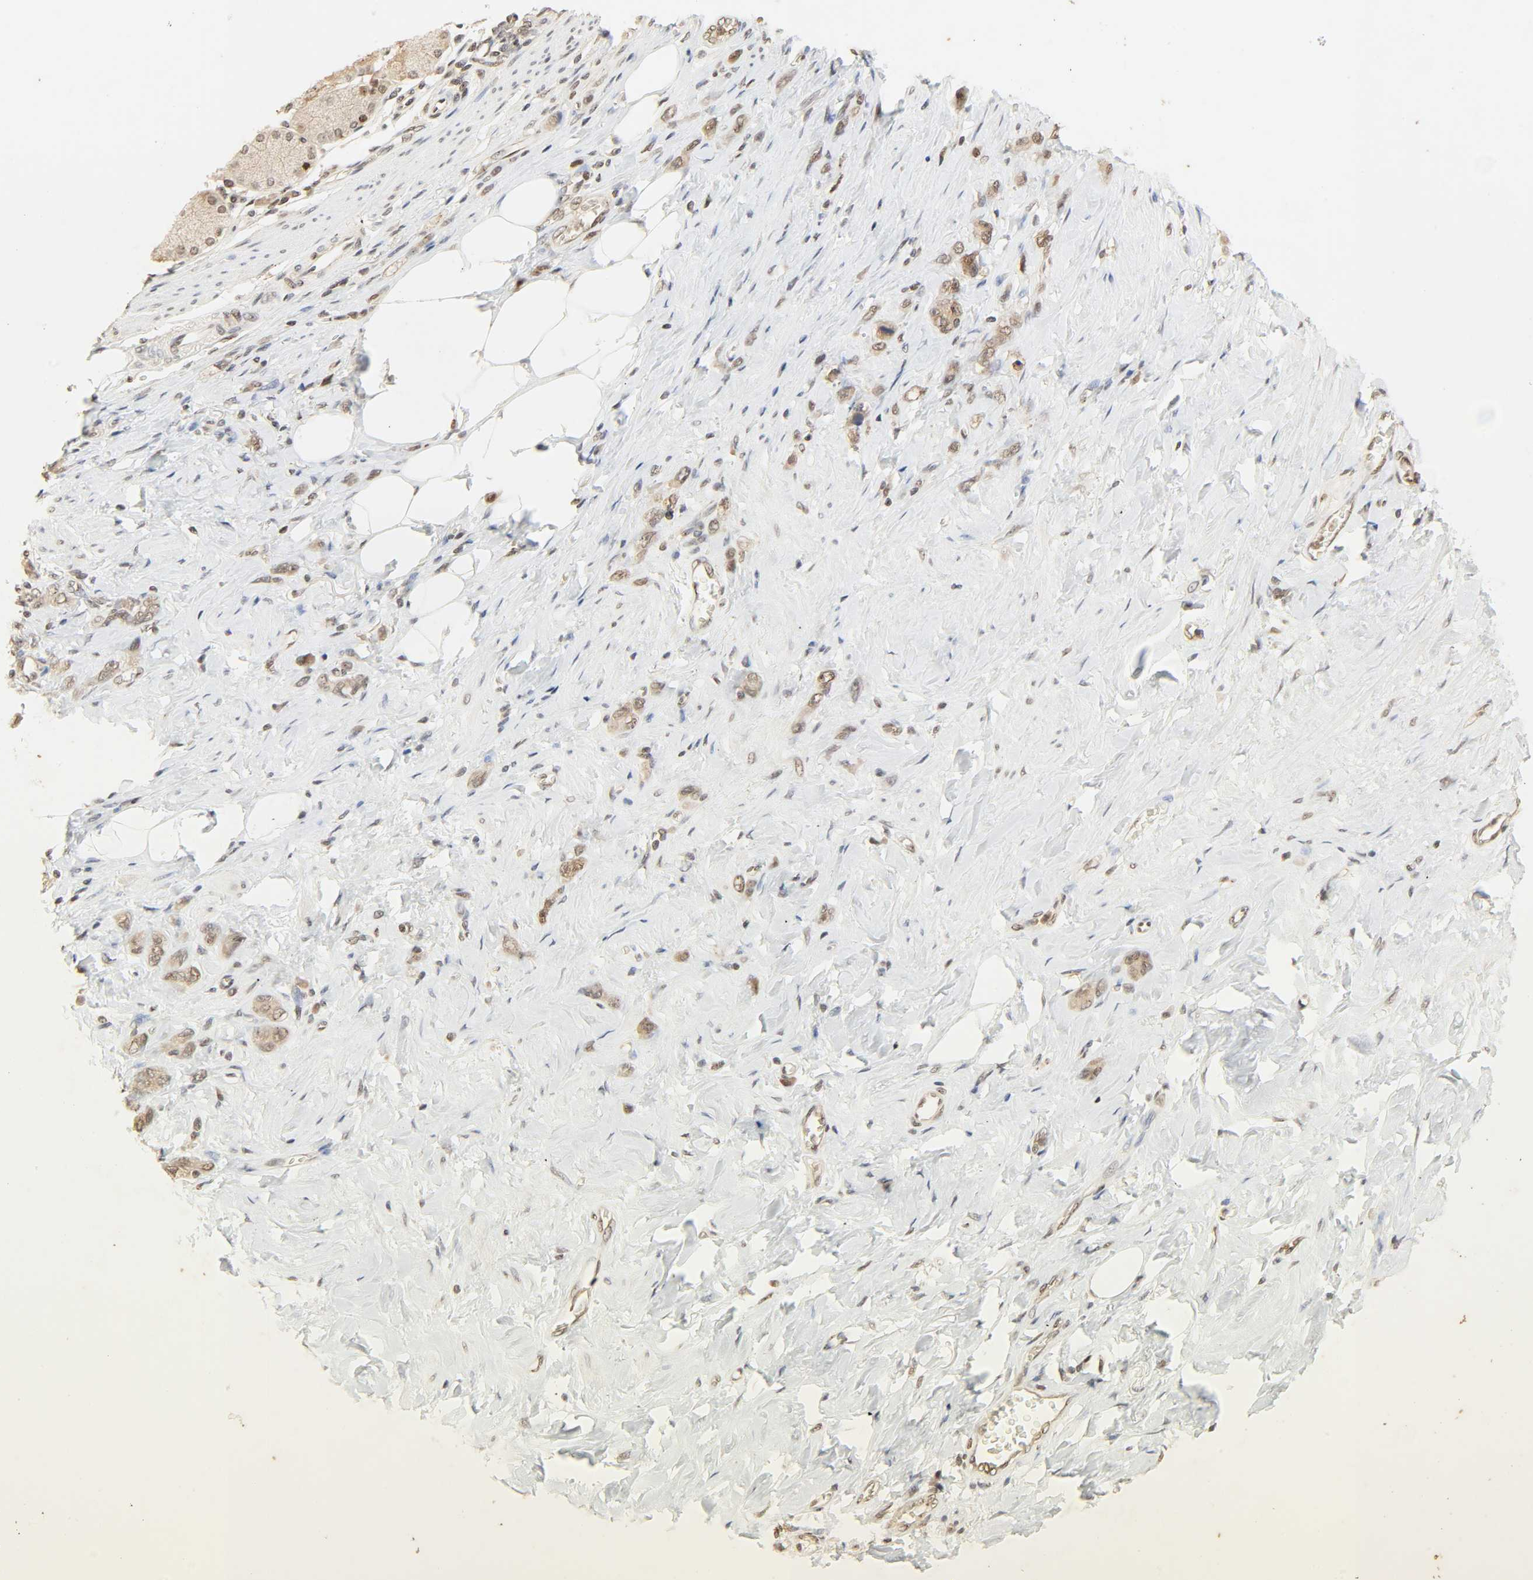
{"staining": {"intensity": "moderate", "quantity": ">75%", "location": "nuclear"}, "tissue": "stomach cancer", "cell_type": "Tumor cells", "image_type": "cancer", "snomed": [{"axis": "morphology", "description": "Adenocarcinoma, NOS"}, {"axis": "topography", "description": "Stomach"}], "caption": "IHC (DAB) staining of human stomach cancer shows moderate nuclear protein positivity in about >75% of tumor cells.", "gene": "UBC", "patient": {"sex": "male", "age": 82}}